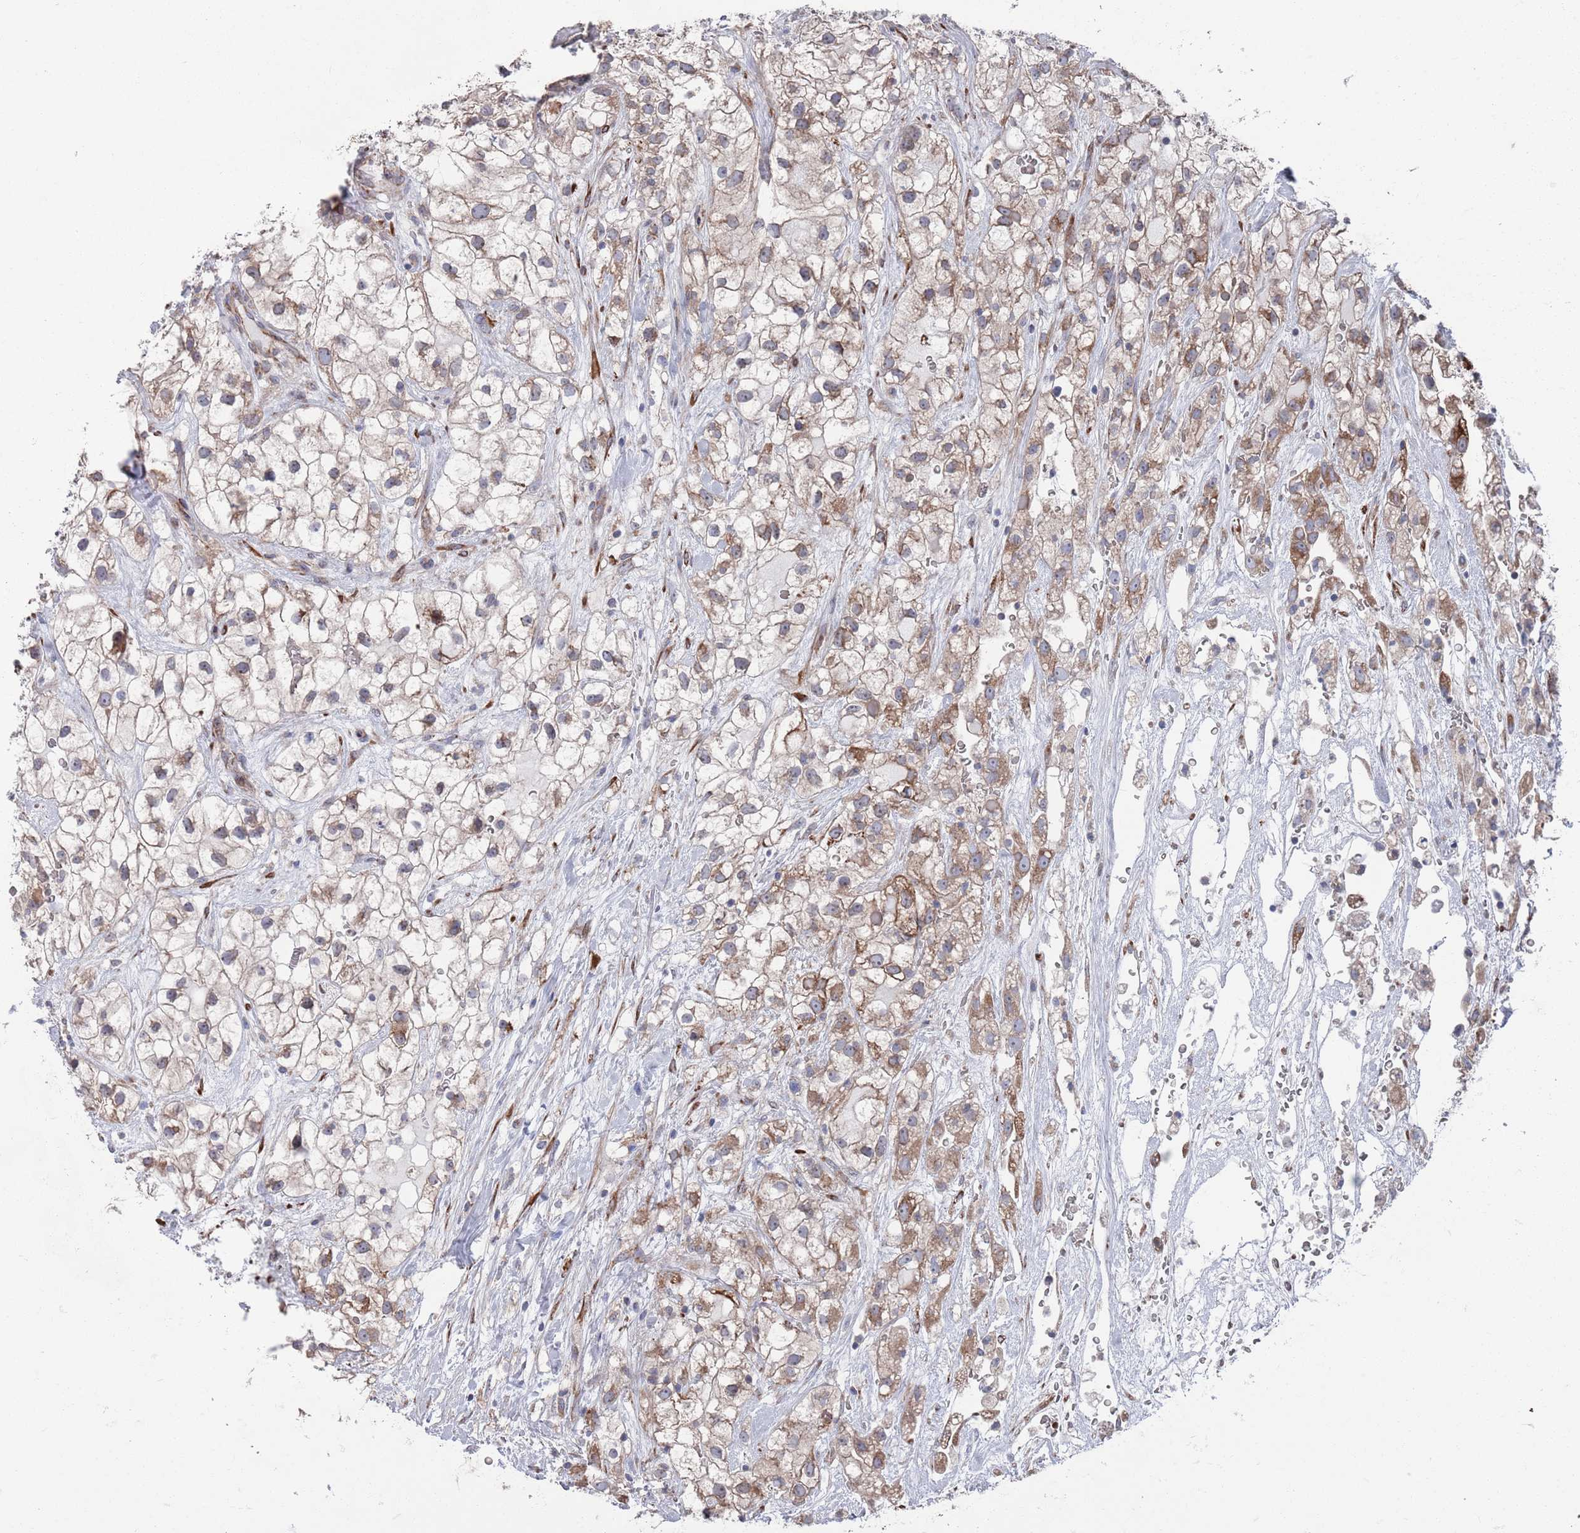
{"staining": {"intensity": "moderate", "quantity": "25%-75%", "location": "cytoplasmic/membranous"}, "tissue": "renal cancer", "cell_type": "Tumor cells", "image_type": "cancer", "snomed": [{"axis": "morphology", "description": "Adenocarcinoma, NOS"}, {"axis": "topography", "description": "Kidney"}], "caption": "Immunohistochemical staining of human adenocarcinoma (renal) exhibits medium levels of moderate cytoplasmic/membranous protein positivity in approximately 25%-75% of tumor cells. (DAB IHC, brown staining for protein, blue staining for nuclei).", "gene": "CCDC106", "patient": {"sex": "male", "age": 59}}